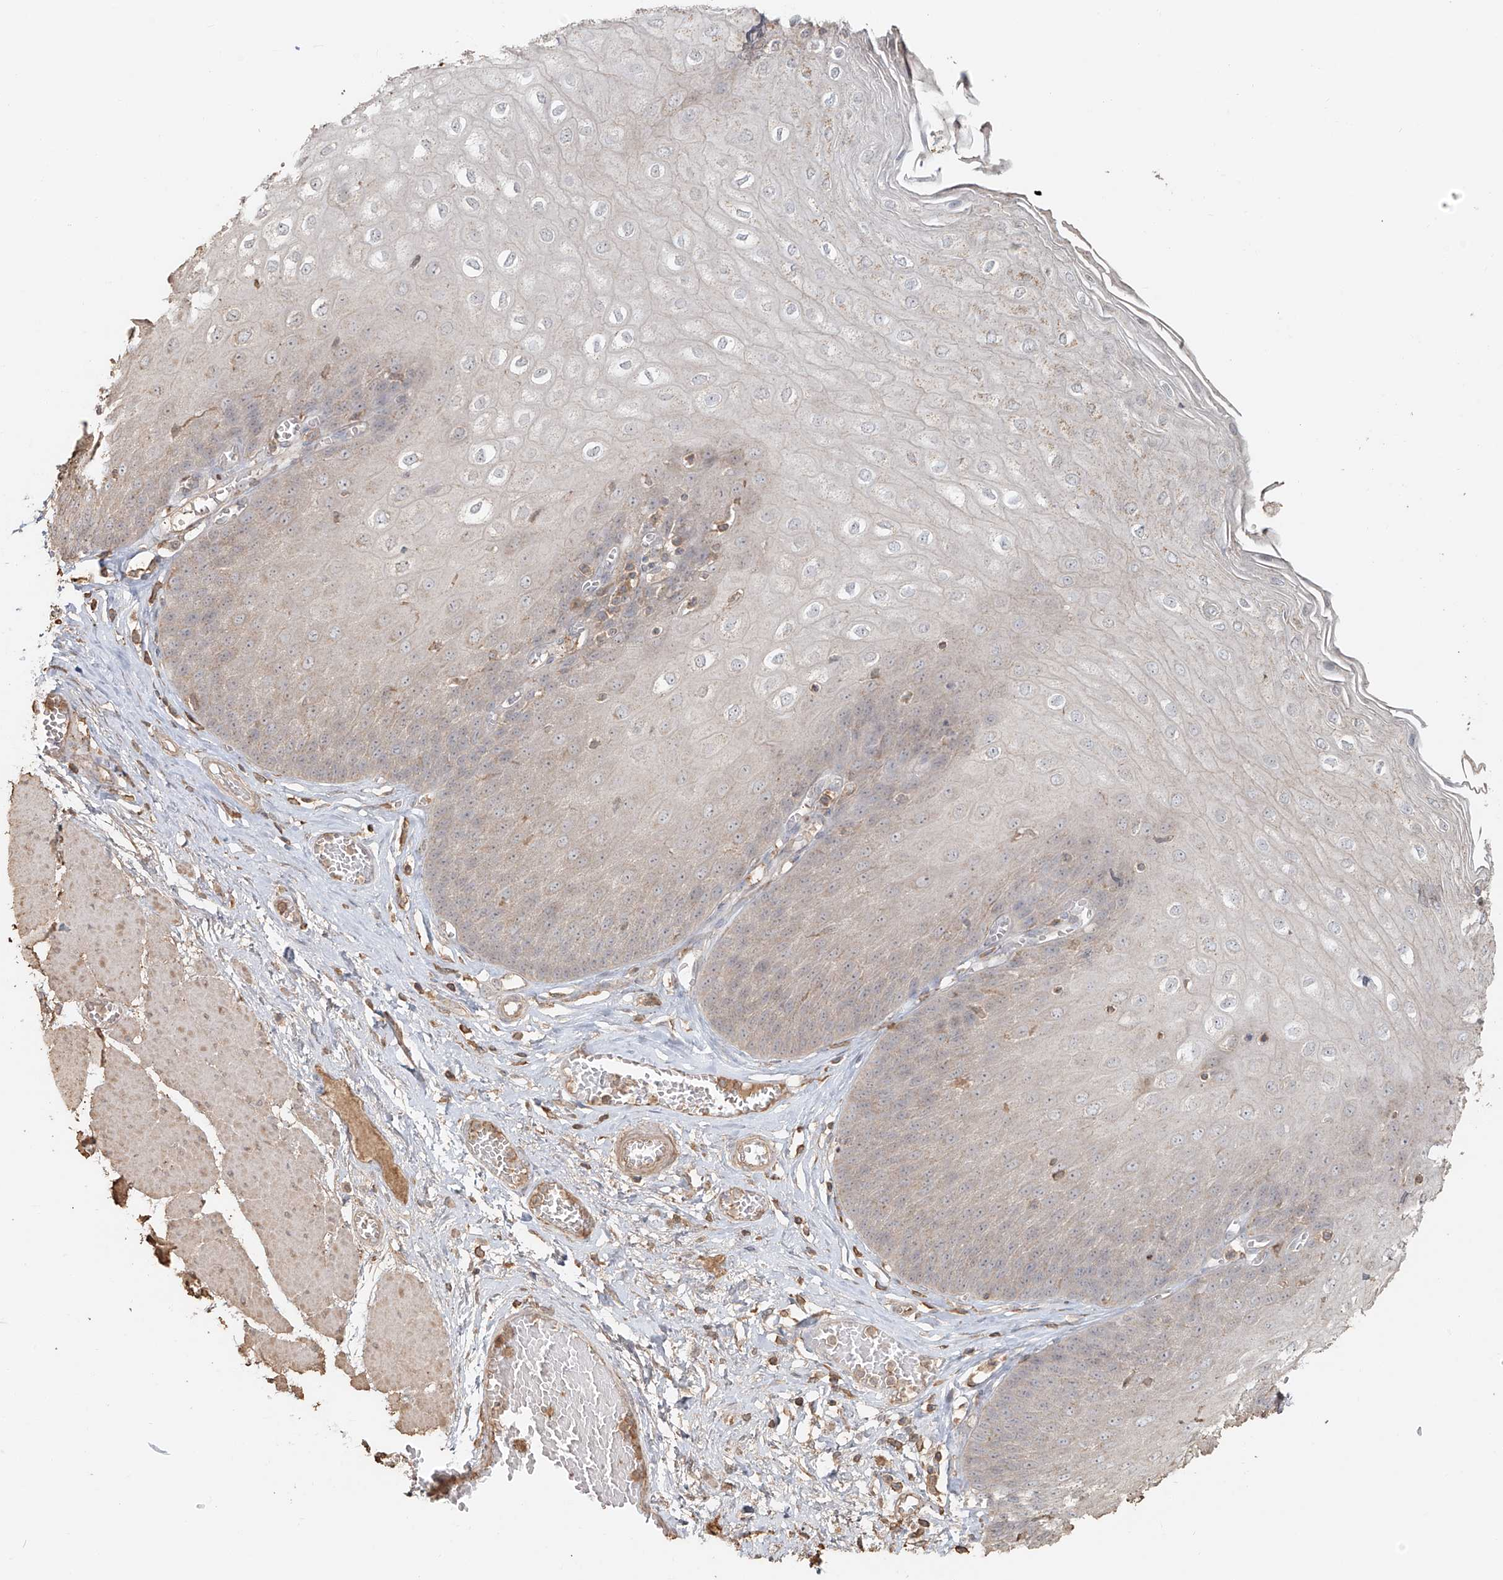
{"staining": {"intensity": "weak", "quantity": "<25%", "location": "cytoplasmic/membranous"}, "tissue": "esophagus", "cell_type": "Squamous epithelial cells", "image_type": "normal", "snomed": [{"axis": "morphology", "description": "Normal tissue, NOS"}, {"axis": "topography", "description": "Esophagus"}], "caption": "A photomicrograph of human esophagus is negative for staining in squamous epithelial cells. (DAB (3,3'-diaminobenzidine) IHC visualized using brightfield microscopy, high magnification).", "gene": "NPHS1", "patient": {"sex": "male", "age": 60}}